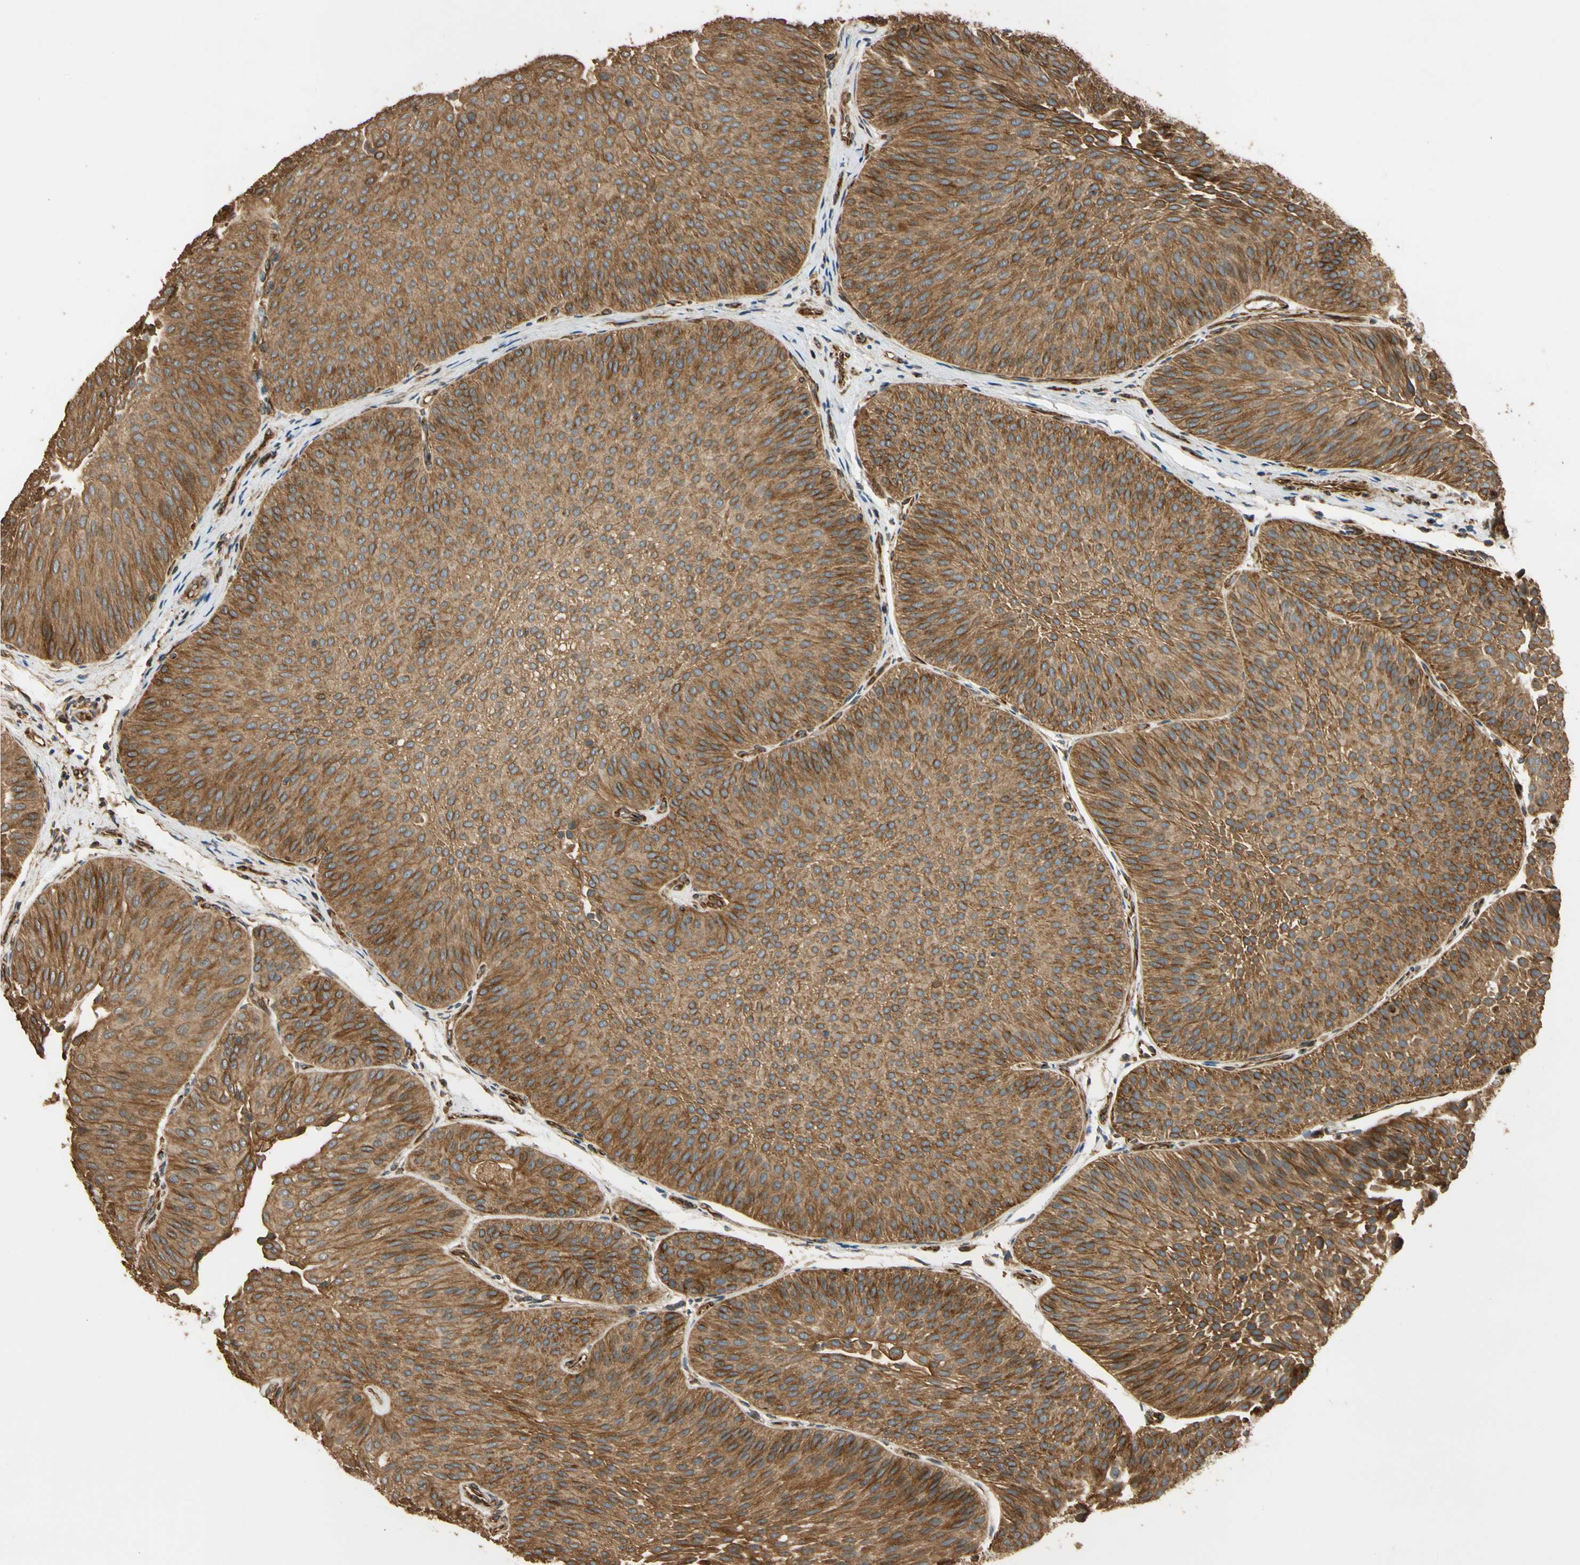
{"staining": {"intensity": "strong", "quantity": ">75%", "location": "cytoplasmic/membranous"}, "tissue": "urothelial cancer", "cell_type": "Tumor cells", "image_type": "cancer", "snomed": [{"axis": "morphology", "description": "Urothelial carcinoma, Low grade"}, {"axis": "topography", "description": "Urinary bladder"}], "caption": "DAB immunohistochemical staining of urothelial cancer reveals strong cytoplasmic/membranous protein positivity in approximately >75% of tumor cells.", "gene": "MGRN1", "patient": {"sex": "female", "age": 60}}